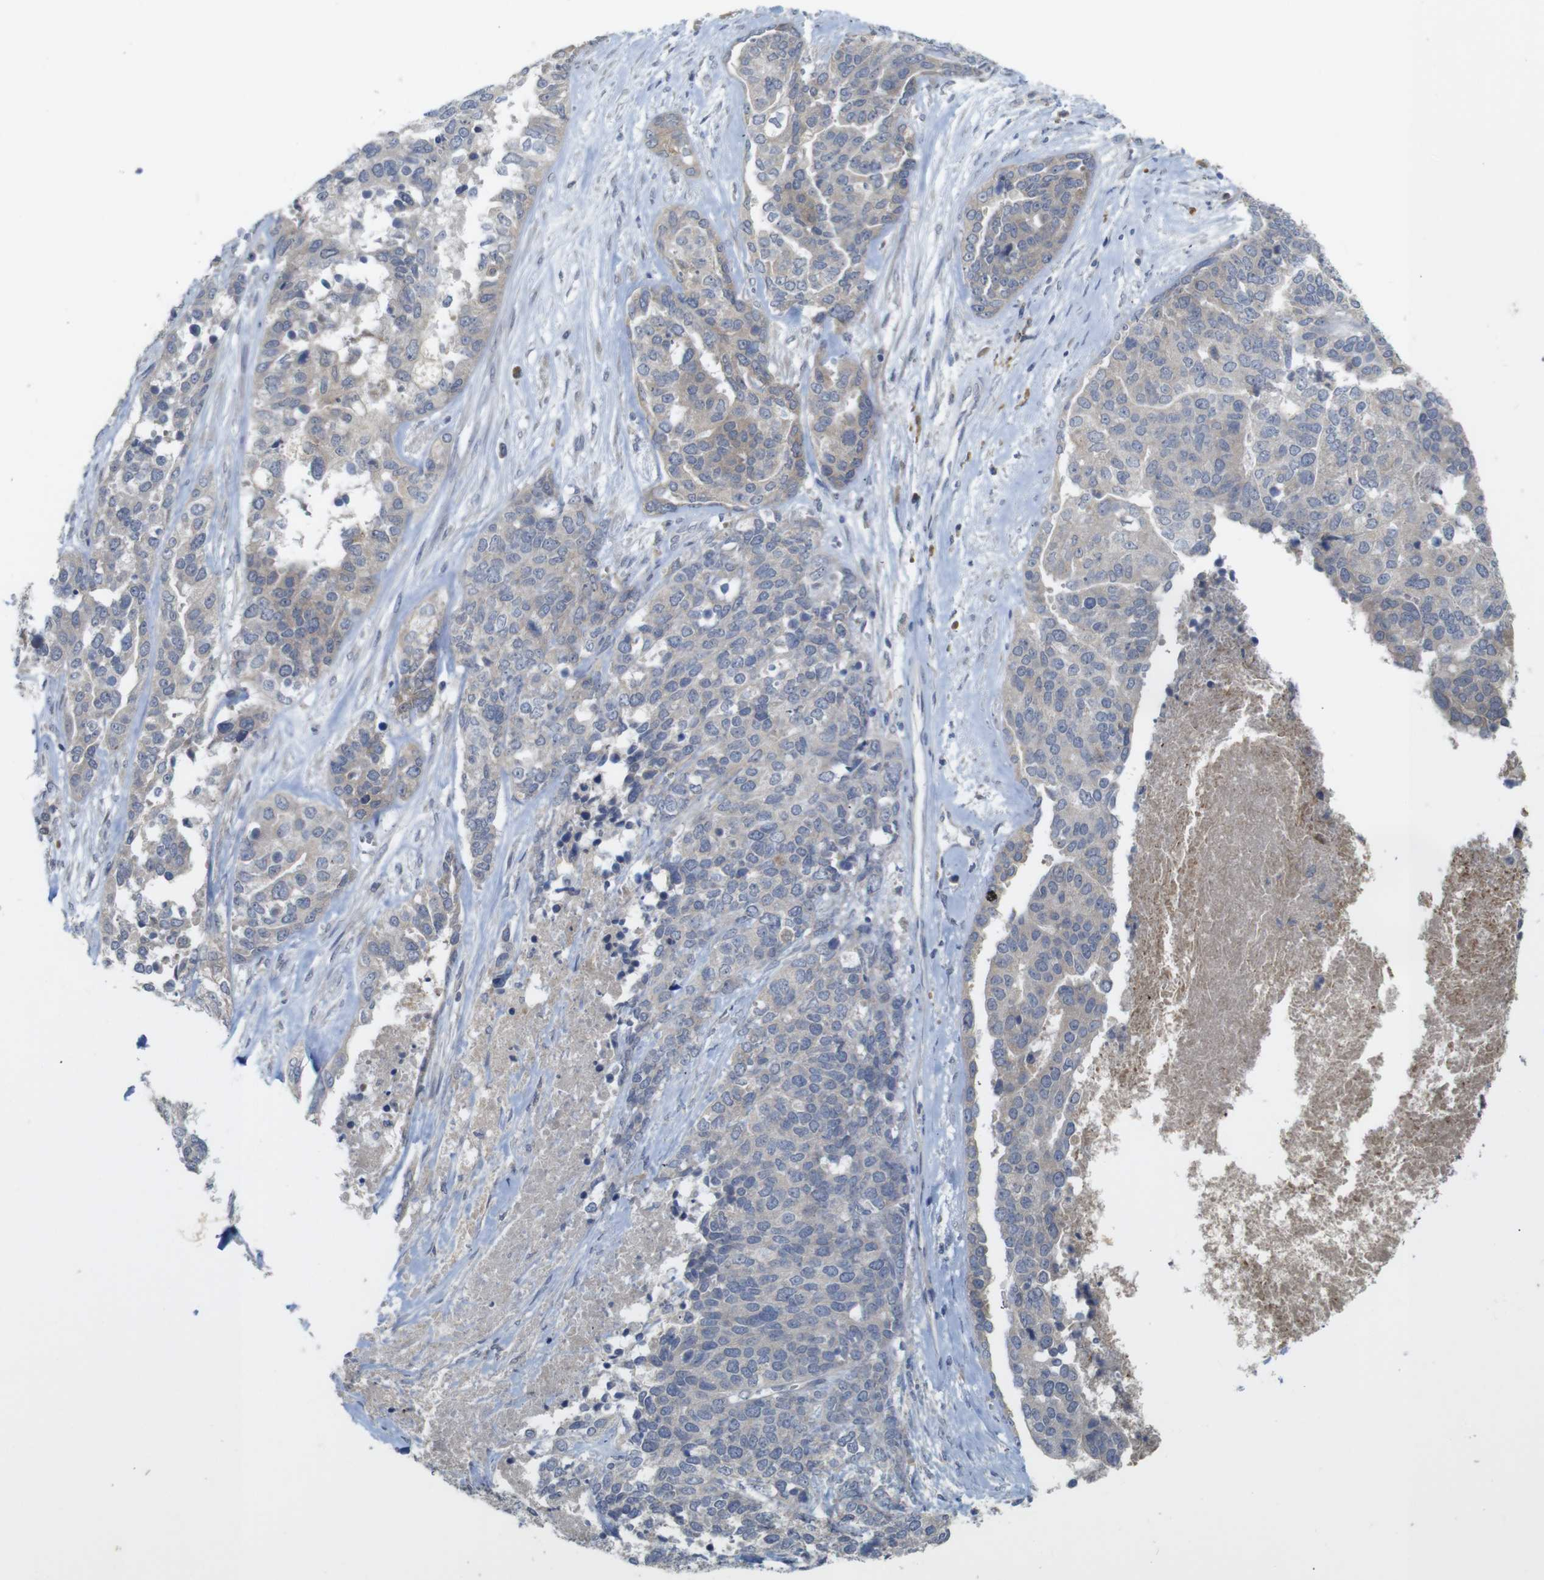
{"staining": {"intensity": "weak", "quantity": "25%-75%", "location": "cytoplasmic/membranous"}, "tissue": "ovarian cancer", "cell_type": "Tumor cells", "image_type": "cancer", "snomed": [{"axis": "morphology", "description": "Cystadenocarcinoma, serous, NOS"}, {"axis": "topography", "description": "Ovary"}], "caption": "Serous cystadenocarcinoma (ovarian) was stained to show a protein in brown. There is low levels of weak cytoplasmic/membranous expression in about 25%-75% of tumor cells.", "gene": "BCAR3", "patient": {"sex": "female", "age": 44}}